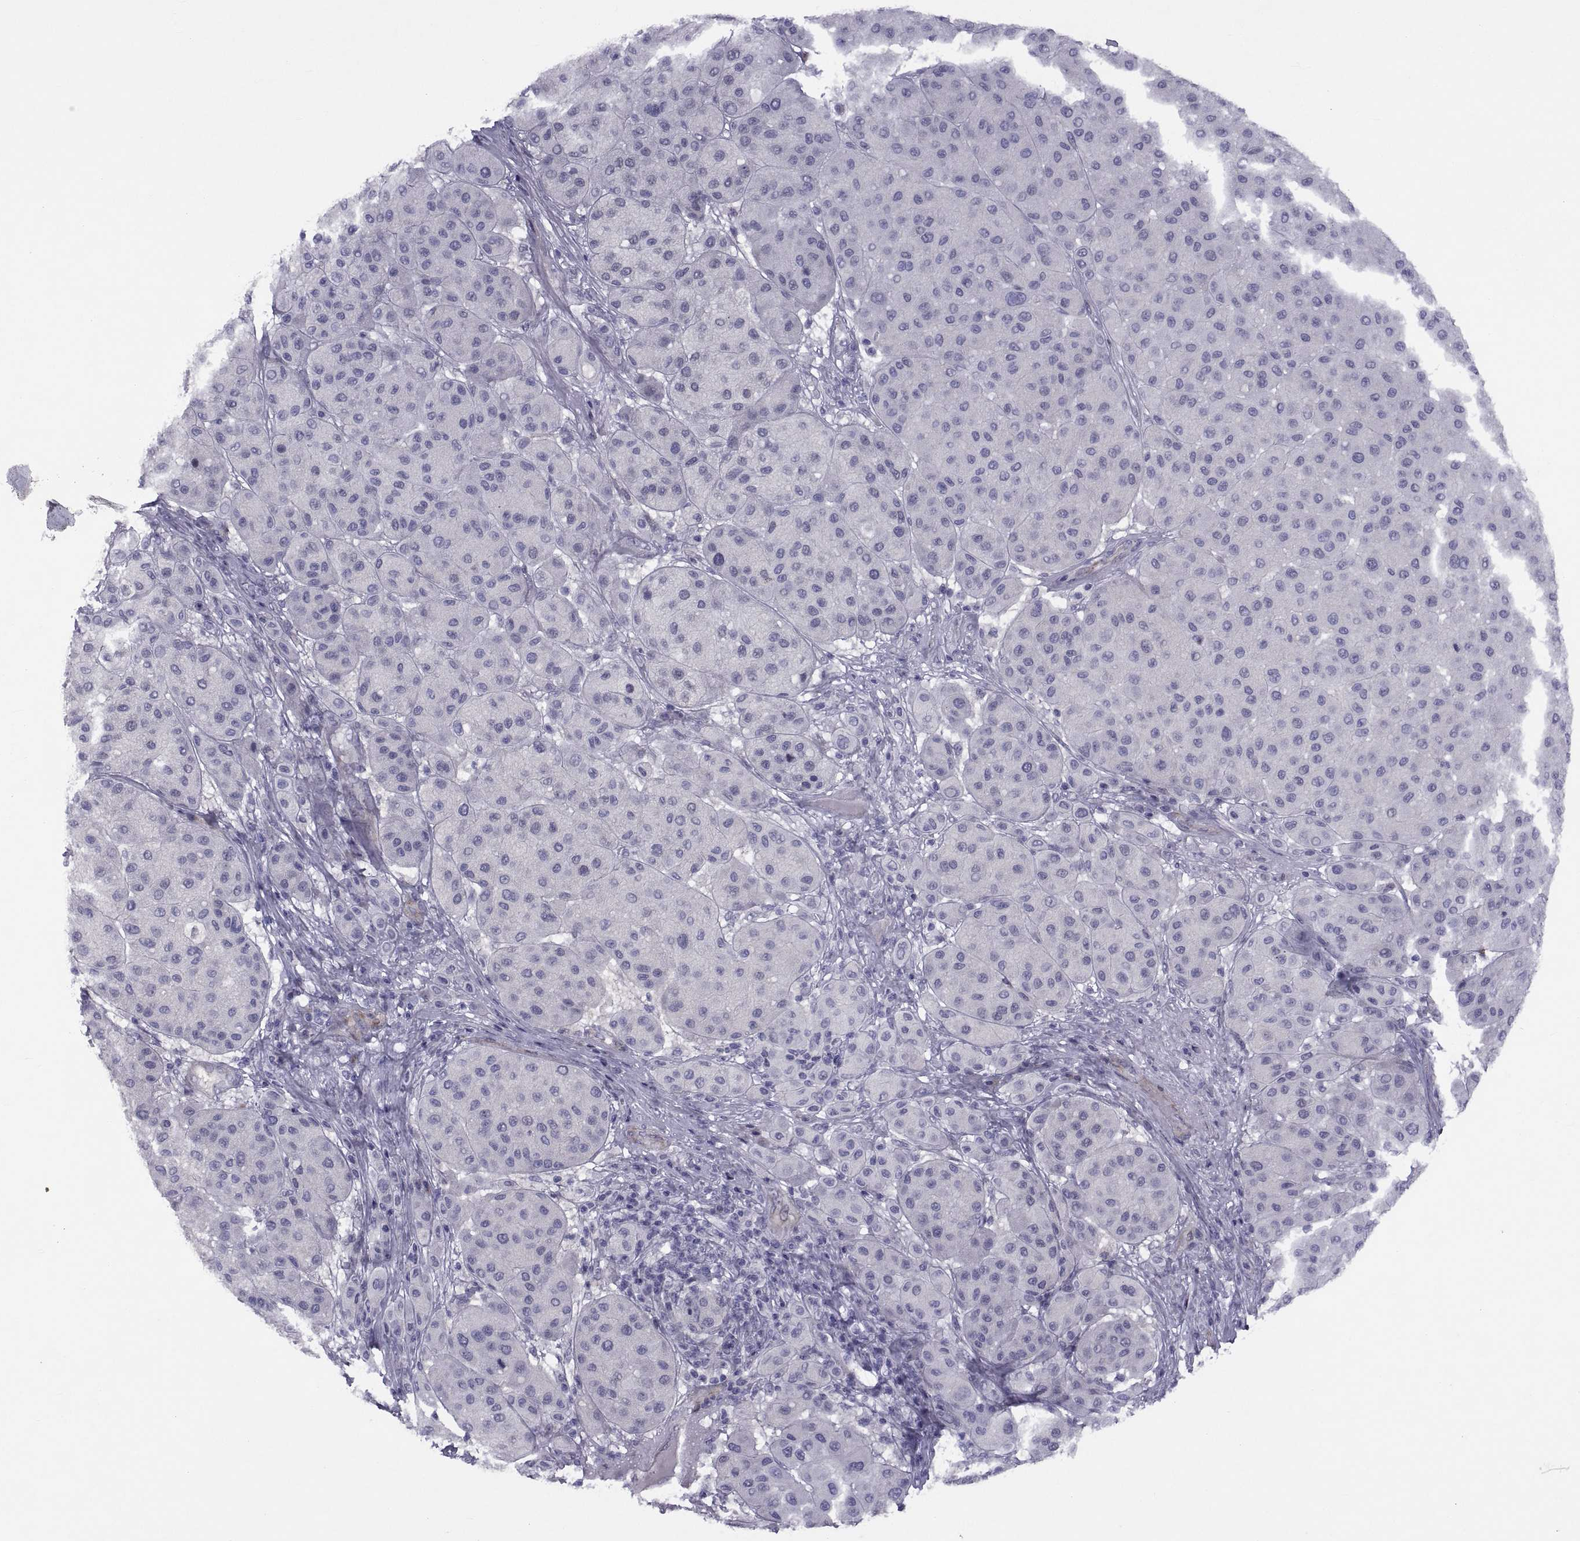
{"staining": {"intensity": "negative", "quantity": "none", "location": "none"}, "tissue": "melanoma", "cell_type": "Tumor cells", "image_type": "cancer", "snomed": [{"axis": "morphology", "description": "Malignant melanoma, Metastatic site"}, {"axis": "topography", "description": "Smooth muscle"}], "caption": "An immunohistochemistry micrograph of malignant melanoma (metastatic site) is shown. There is no staining in tumor cells of malignant melanoma (metastatic site).", "gene": "TMEM158", "patient": {"sex": "male", "age": 41}}